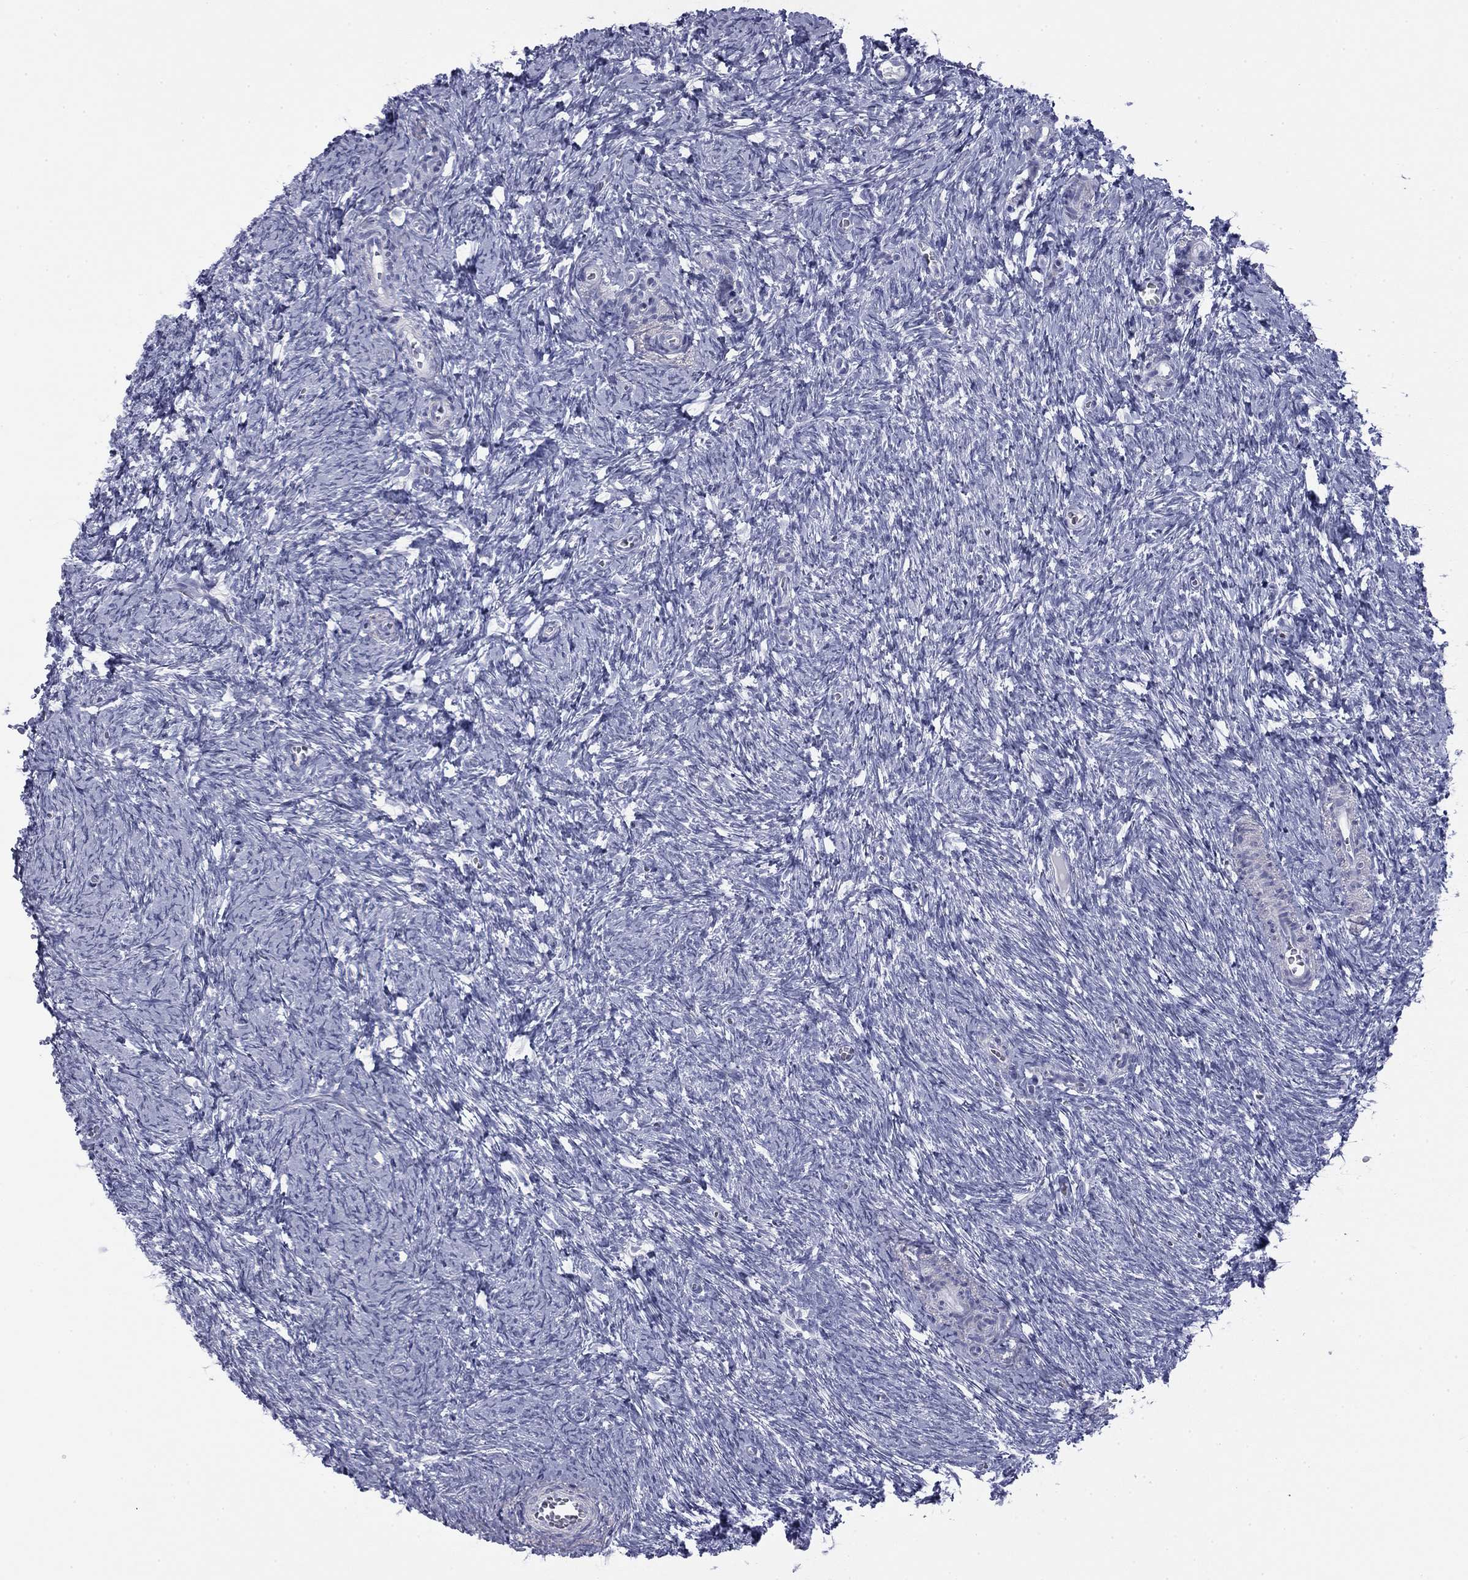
{"staining": {"intensity": "strong", "quantity": "25%-75%", "location": "cytoplasmic/membranous"}, "tissue": "ovary", "cell_type": "Follicle cells", "image_type": "normal", "snomed": [{"axis": "morphology", "description": "Normal tissue, NOS"}, {"axis": "topography", "description": "Ovary"}], "caption": "Immunohistochemistry image of unremarkable ovary: ovary stained using immunohistochemistry displays high levels of strong protein expression localized specifically in the cytoplasmic/membranous of follicle cells, appearing as a cytoplasmic/membranous brown color.", "gene": "ZP2", "patient": {"sex": "female", "age": 41}}